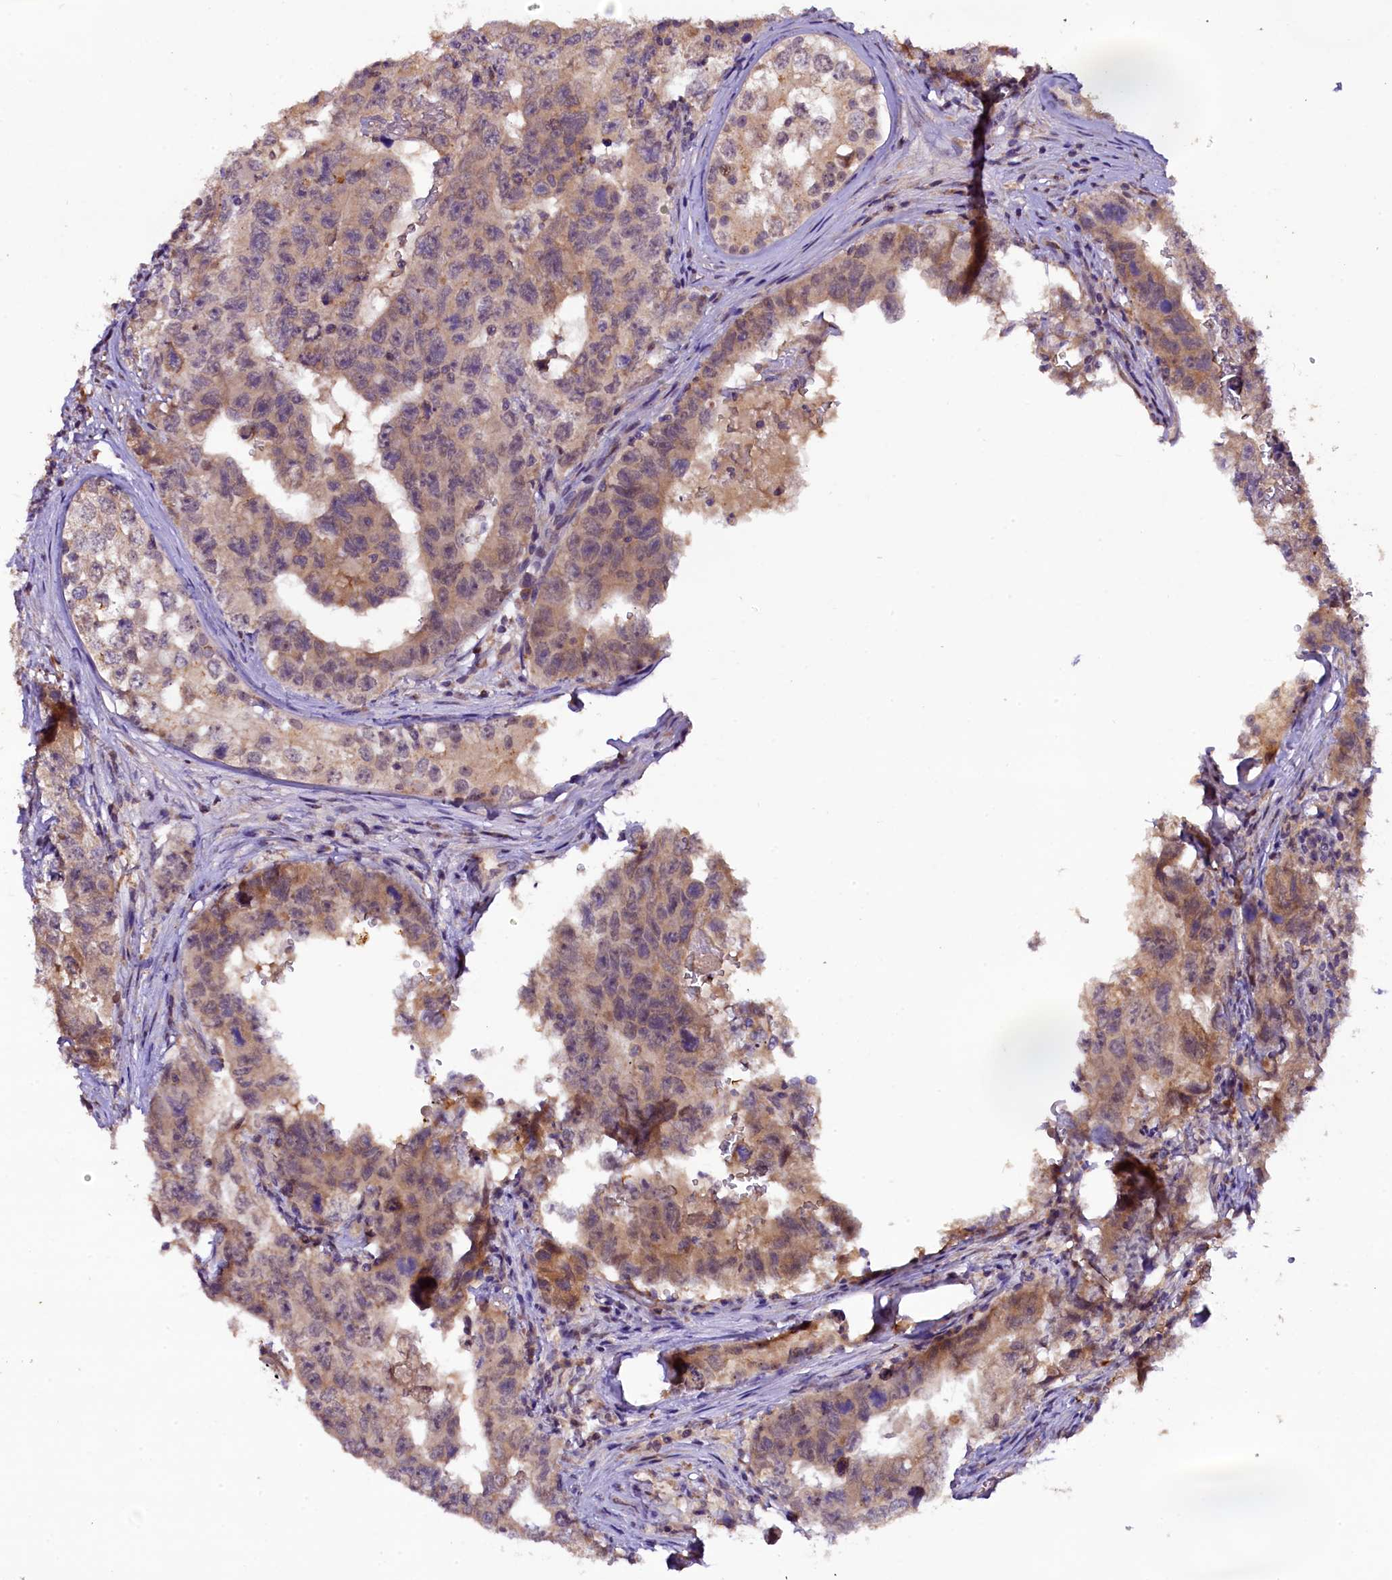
{"staining": {"intensity": "weak", "quantity": ">75%", "location": "cytoplasmic/membranous"}, "tissue": "testis cancer", "cell_type": "Tumor cells", "image_type": "cancer", "snomed": [{"axis": "morphology", "description": "Carcinoma, Embryonal, NOS"}, {"axis": "topography", "description": "Testis"}], "caption": "Human embryonal carcinoma (testis) stained with a brown dye shows weak cytoplasmic/membranous positive positivity in about >75% of tumor cells.", "gene": "PLXNB1", "patient": {"sex": "male", "age": 17}}